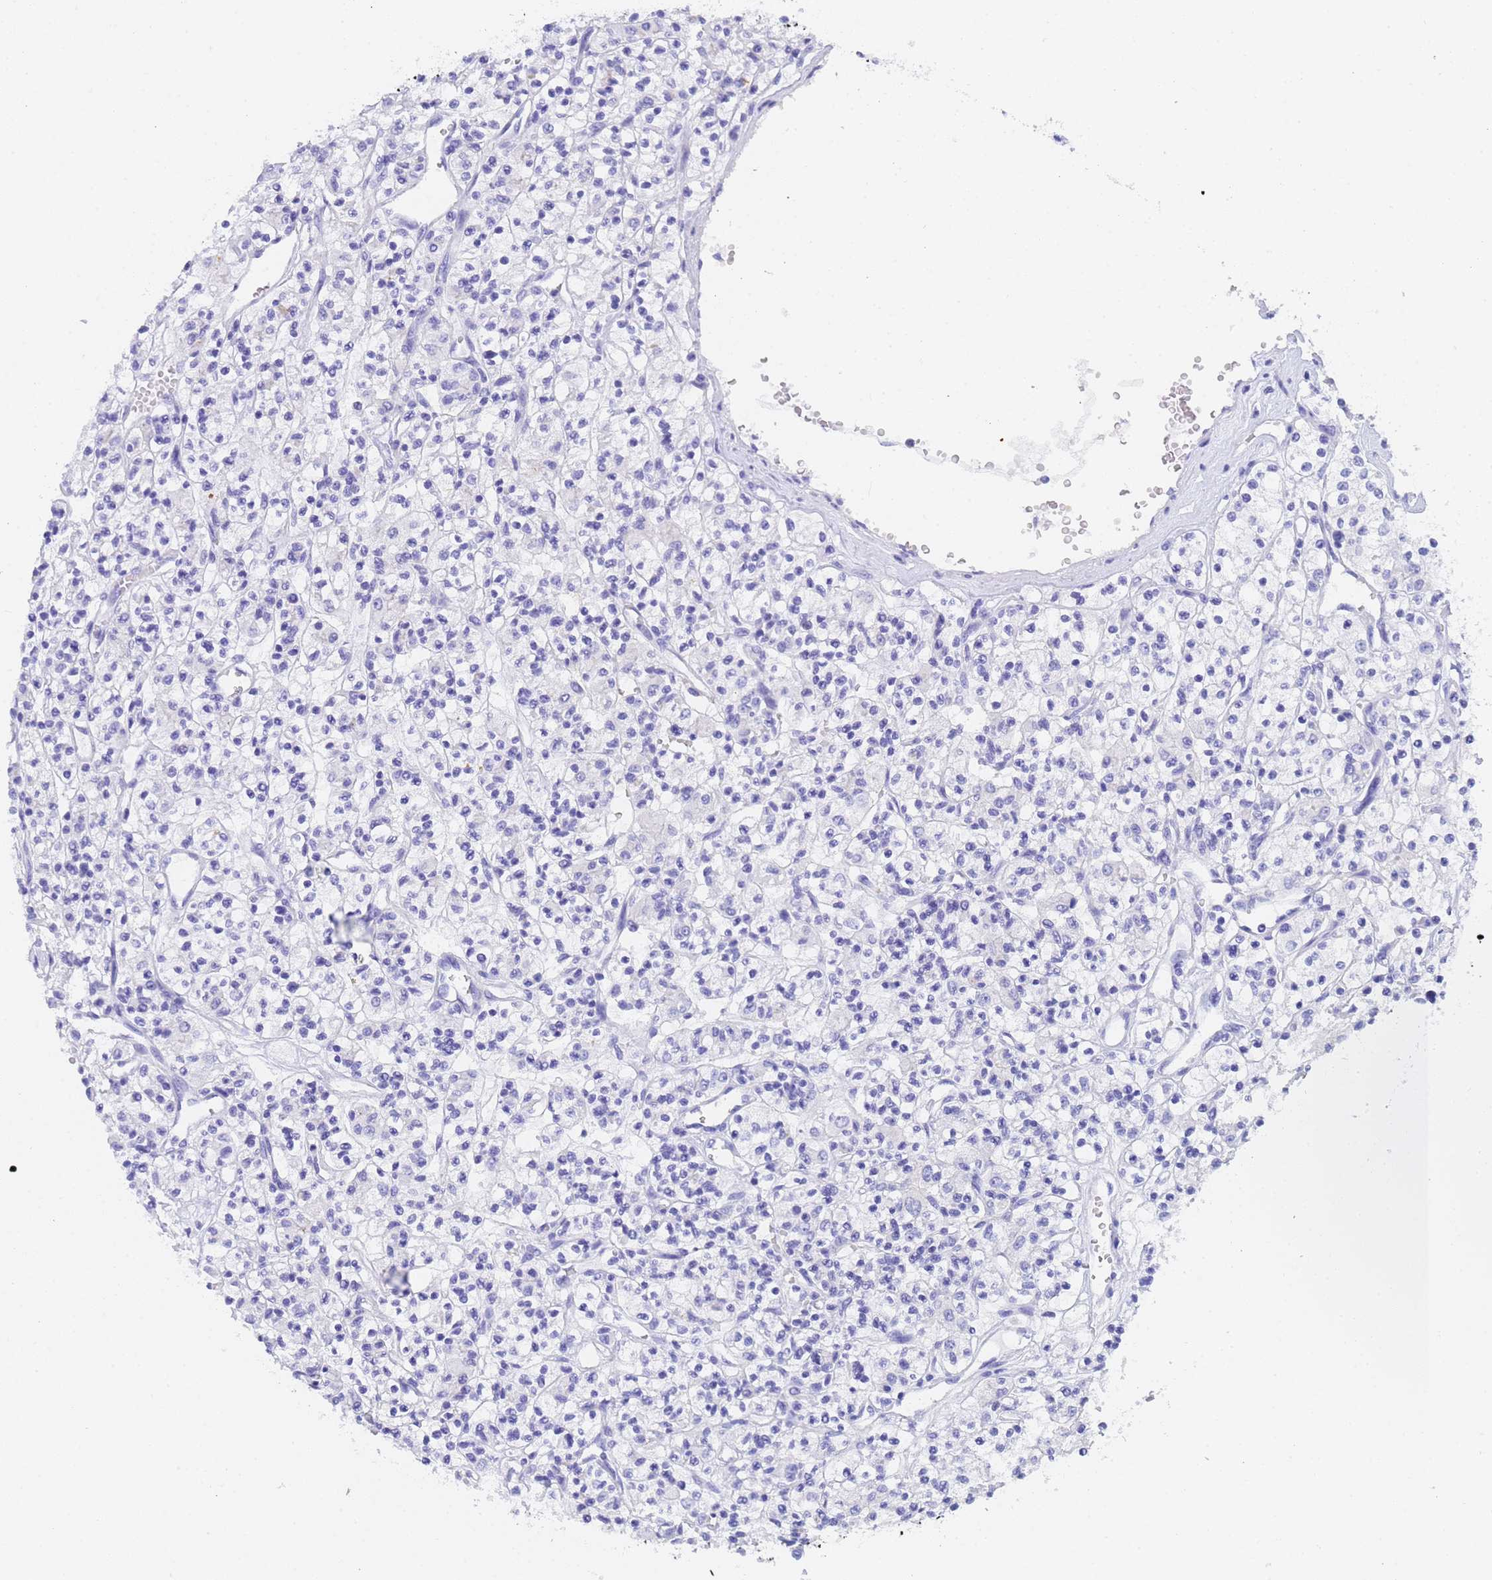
{"staining": {"intensity": "negative", "quantity": "none", "location": "none"}, "tissue": "renal cancer", "cell_type": "Tumor cells", "image_type": "cancer", "snomed": [{"axis": "morphology", "description": "Adenocarcinoma, NOS"}, {"axis": "topography", "description": "Kidney"}], "caption": "DAB (3,3'-diaminobenzidine) immunohistochemical staining of human renal cancer reveals no significant positivity in tumor cells. (Stains: DAB immunohistochemistry with hematoxylin counter stain, Microscopy: brightfield microscopy at high magnification).", "gene": "STATH", "patient": {"sex": "female", "age": 59}}